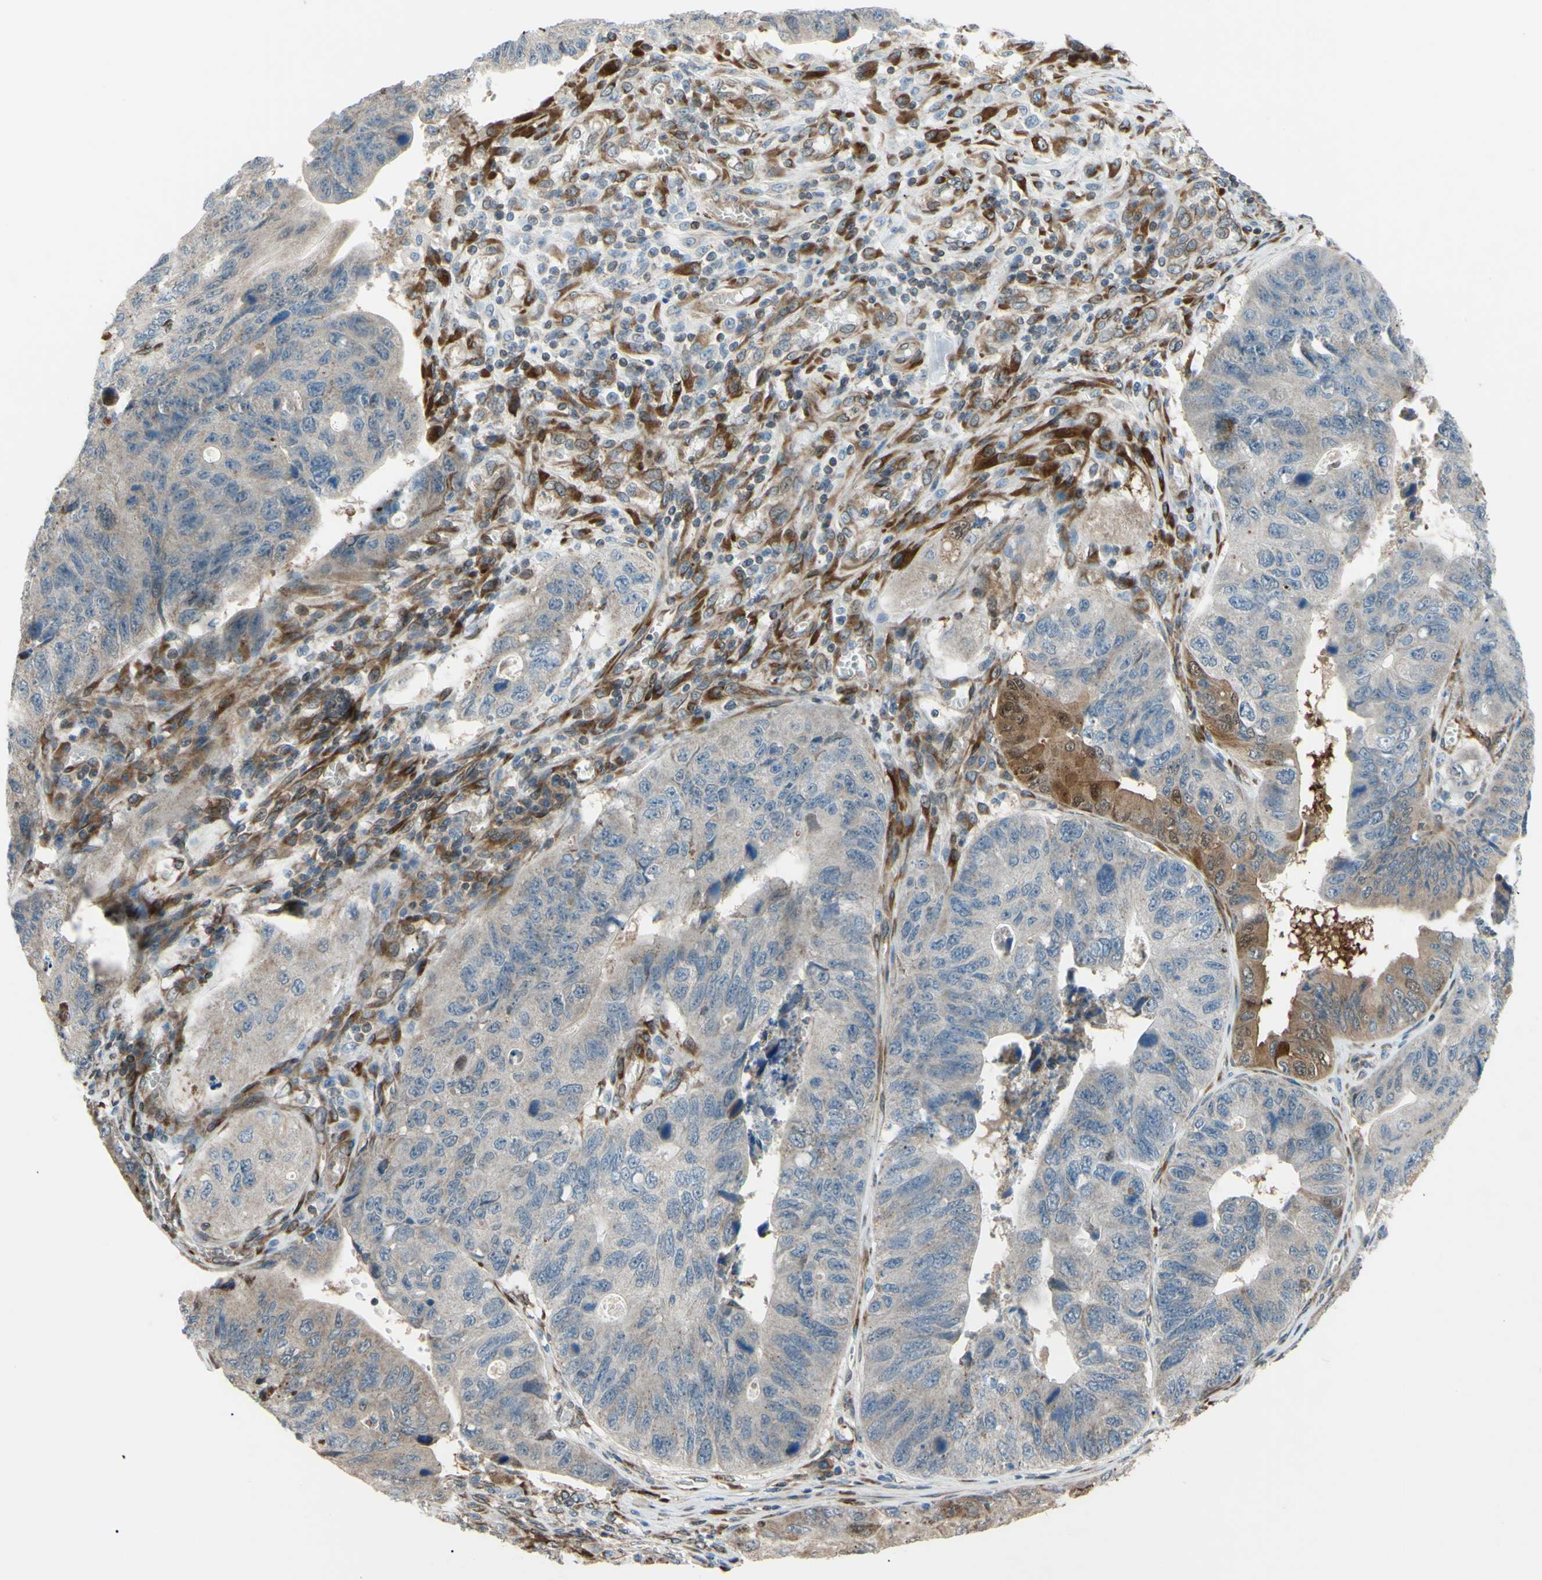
{"staining": {"intensity": "weak", "quantity": ">75%", "location": "cytoplasmic/membranous"}, "tissue": "stomach cancer", "cell_type": "Tumor cells", "image_type": "cancer", "snomed": [{"axis": "morphology", "description": "Adenocarcinoma, NOS"}, {"axis": "topography", "description": "Stomach"}], "caption": "Weak cytoplasmic/membranous positivity is seen in approximately >75% of tumor cells in stomach cancer (adenocarcinoma). (DAB (3,3'-diaminobenzidine) IHC with brightfield microscopy, high magnification).", "gene": "PRAF2", "patient": {"sex": "male", "age": 59}}